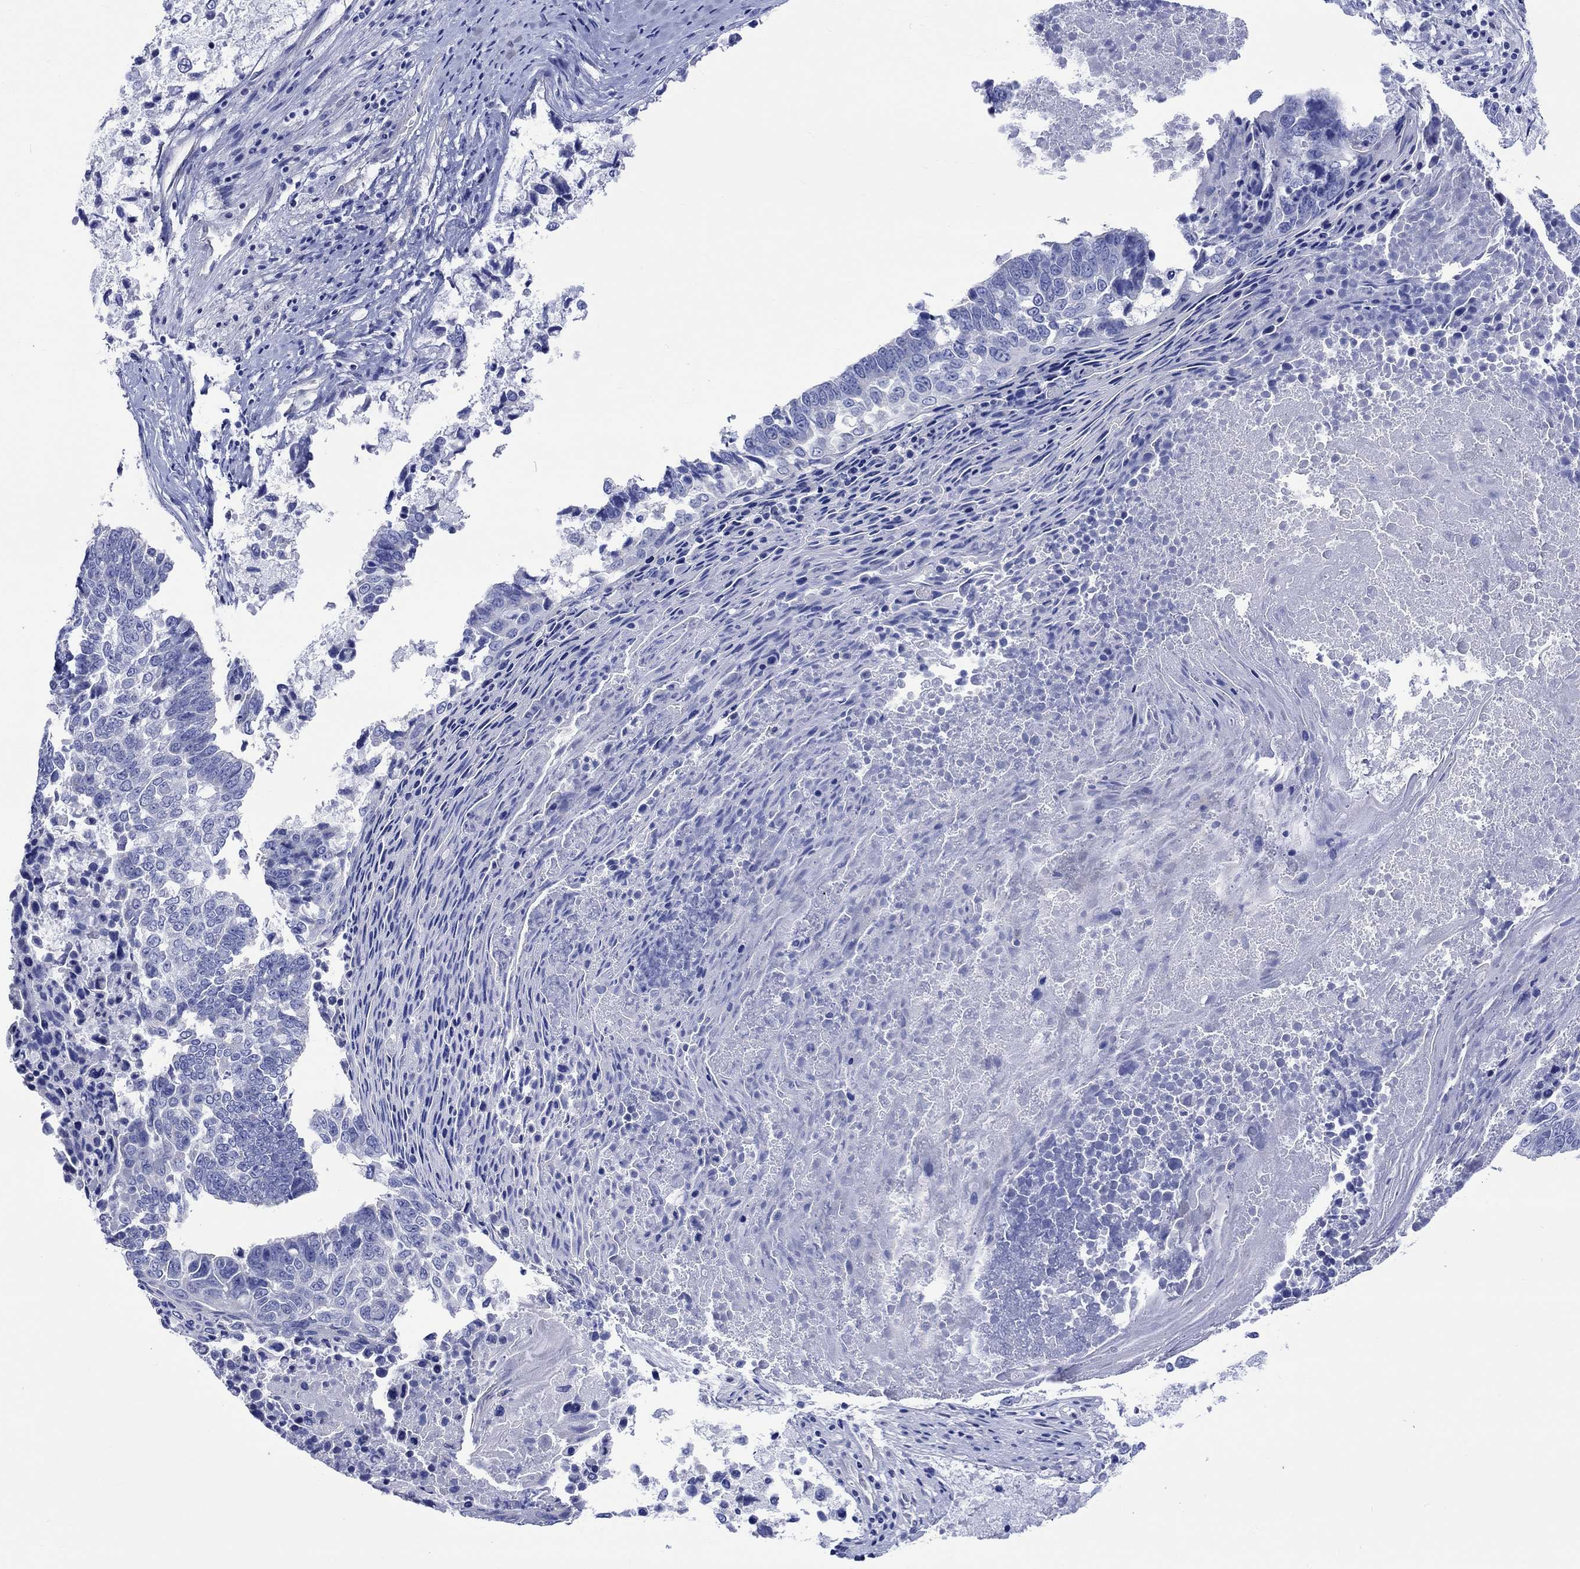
{"staining": {"intensity": "negative", "quantity": "none", "location": "none"}, "tissue": "lung cancer", "cell_type": "Tumor cells", "image_type": "cancer", "snomed": [{"axis": "morphology", "description": "Squamous cell carcinoma, NOS"}, {"axis": "topography", "description": "Lung"}], "caption": "A photomicrograph of human lung cancer is negative for staining in tumor cells.", "gene": "HARBI1", "patient": {"sex": "male", "age": 73}}